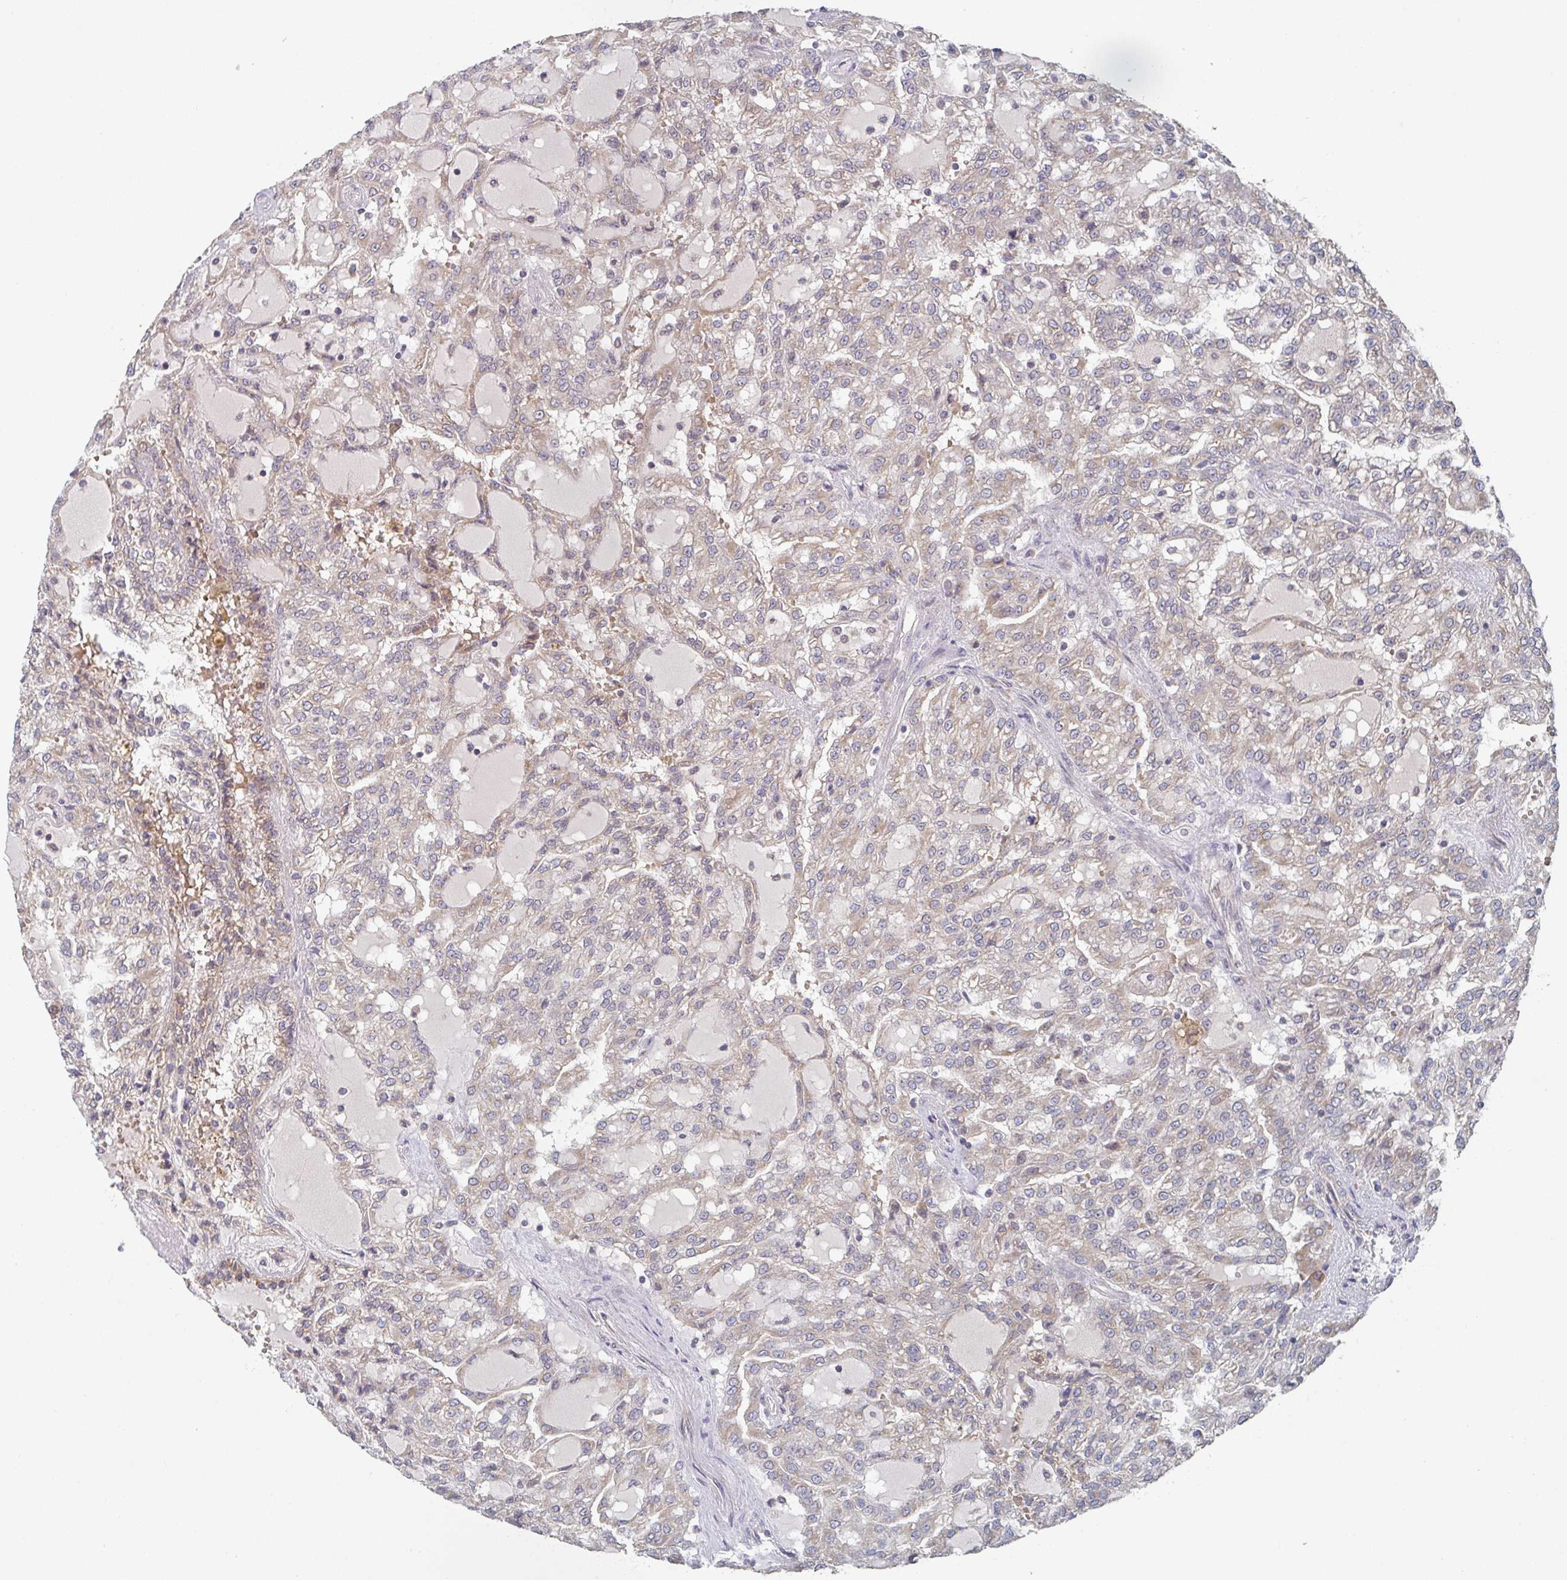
{"staining": {"intensity": "weak", "quantity": "<25%", "location": "cytoplasmic/membranous"}, "tissue": "renal cancer", "cell_type": "Tumor cells", "image_type": "cancer", "snomed": [{"axis": "morphology", "description": "Adenocarcinoma, NOS"}, {"axis": "topography", "description": "Kidney"}], "caption": "The image exhibits no significant positivity in tumor cells of renal cancer.", "gene": "ELOVL1", "patient": {"sex": "male", "age": 63}}